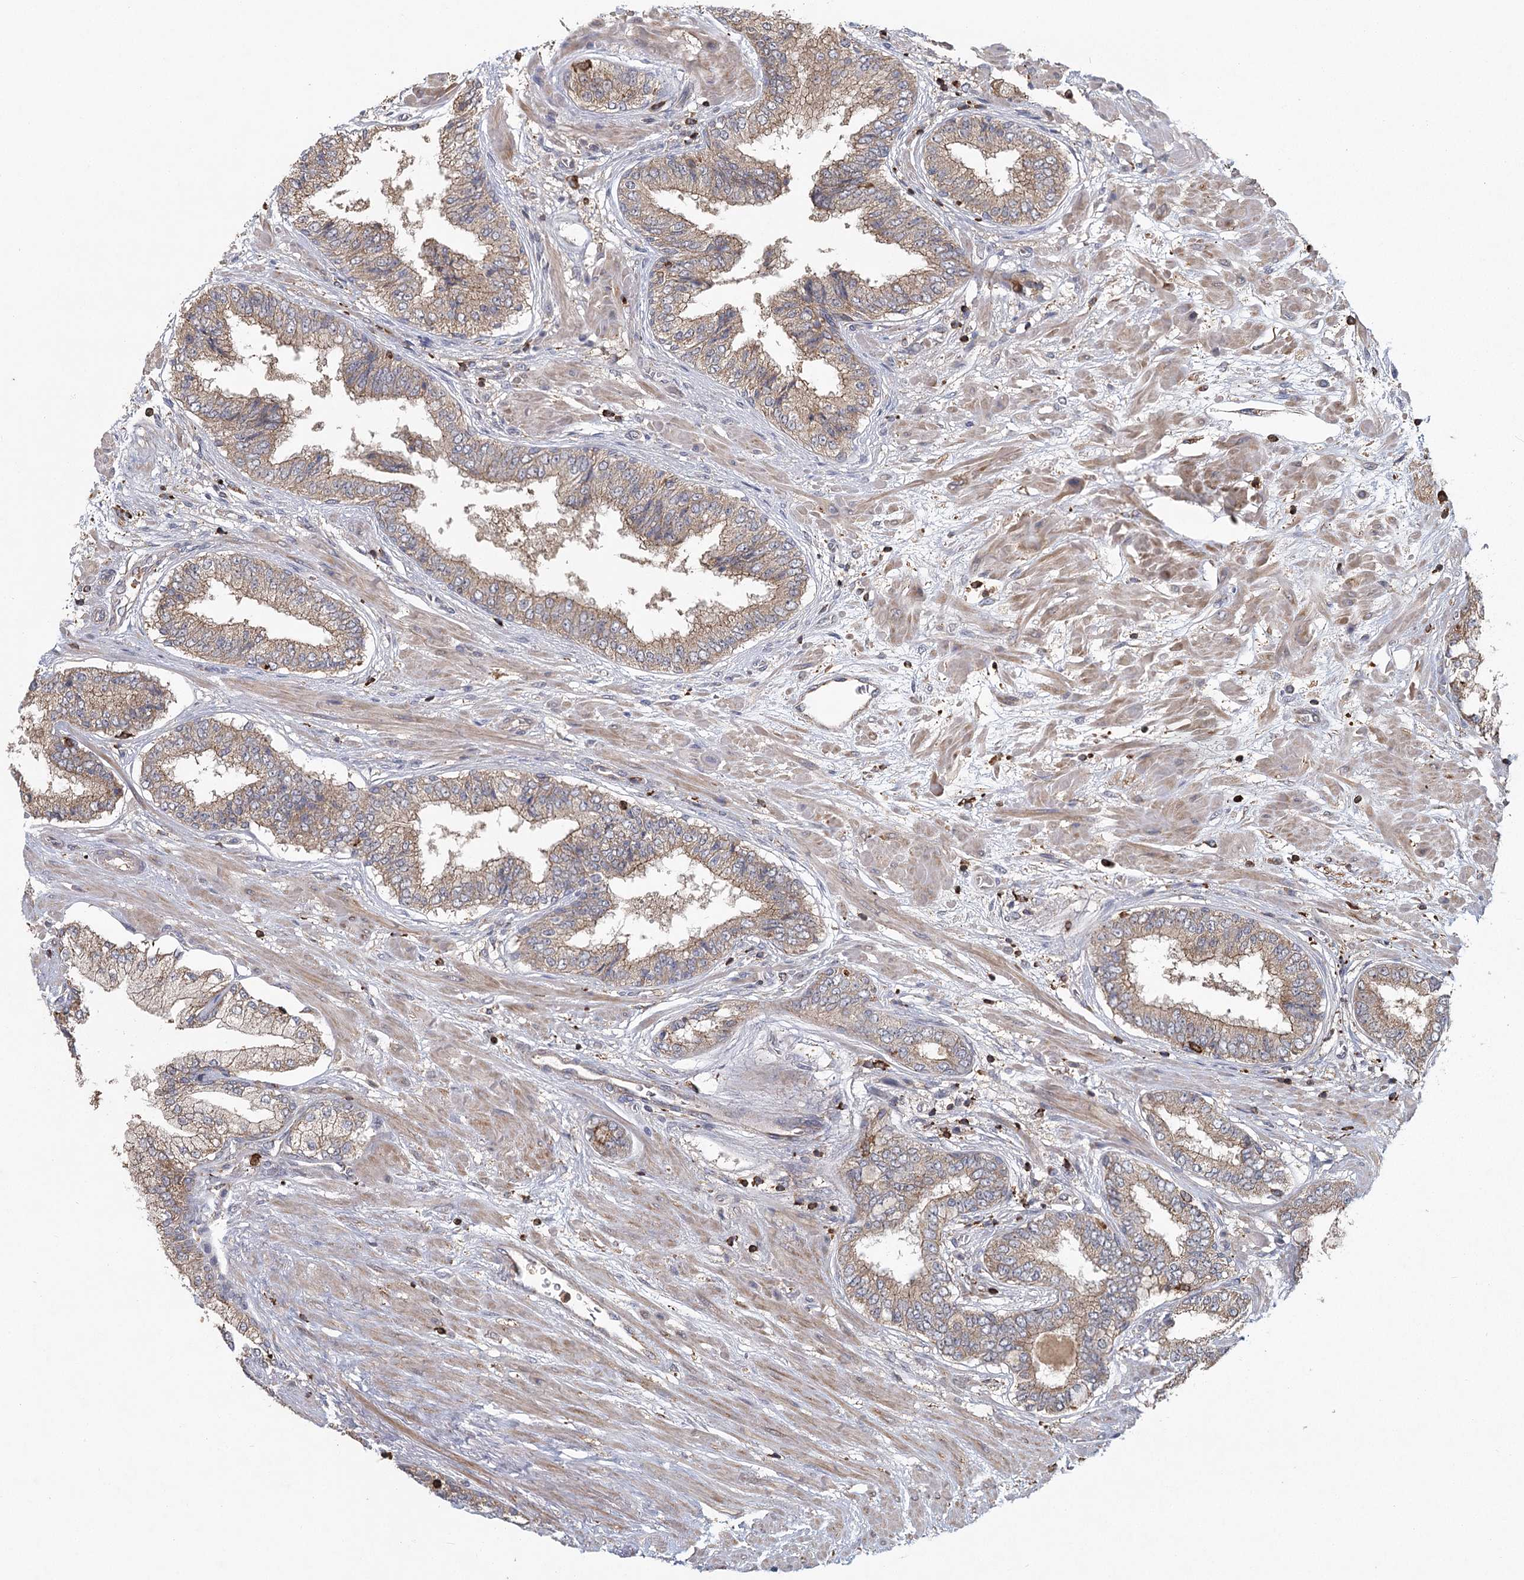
{"staining": {"intensity": "moderate", "quantity": ">75%", "location": "cytoplasmic/membranous"}, "tissue": "prostate cancer", "cell_type": "Tumor cells", "image_type": "cancer", "snomed": [{"axis": "morphology", "description": "Normal tissue, NOS"}, {"axis": "morphology", "description": "Adenocarcinoma, High grade"}, {"axis": "topography", "description": "Prostate"}, {"axis": "topography", "description": "Peripheral nerve tissue"}], "caption": "An image of human adenocarcinoma (high-grade) (prostate) stained for a protein displays moderate cytoplasmic/membranous brown staining in tumor cells.", "gene": "PLEKHA7", "patient": {"sex": "male", "age": 59}}